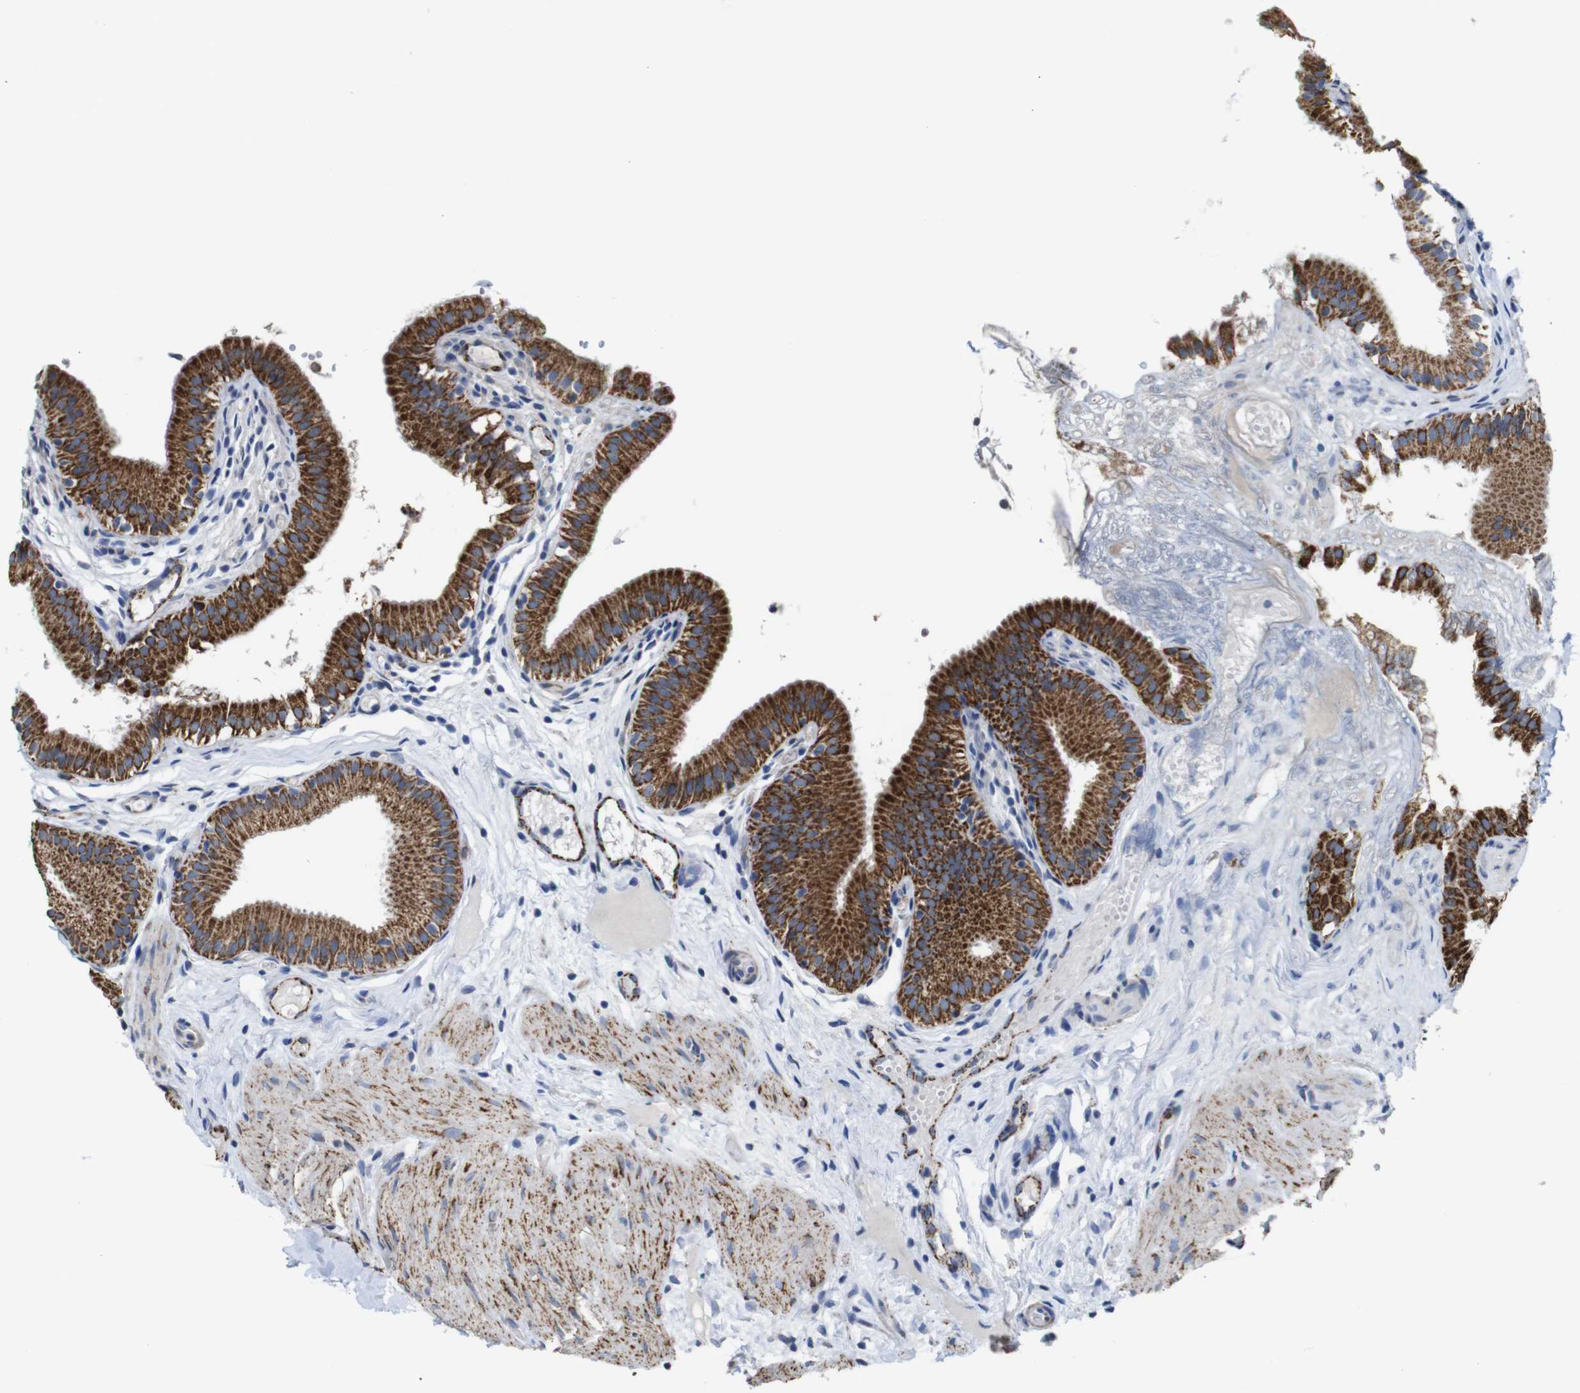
{"staining": {"intensity": "strong", "quantity": "25%-75%", "location": "cytoplasmic/membranous"}, "tissue": "gallbladder", "cell_type": "Glandular cells", "image_type": "normal", "snomed": [{"axis": "morphology", "description": "Normal tissue, NOS"}, {"axis": "topography", "description": "Gallbladder"}], "caption": "Gallbladder stained with DAB immunohistochemistry (IHC) exhibits high levels of strong cytoplasmic/membranous expression in about 25%-75% of glandular cells.", "gene": "MAOA", "patient": {"sex": "female", "age": 26}}